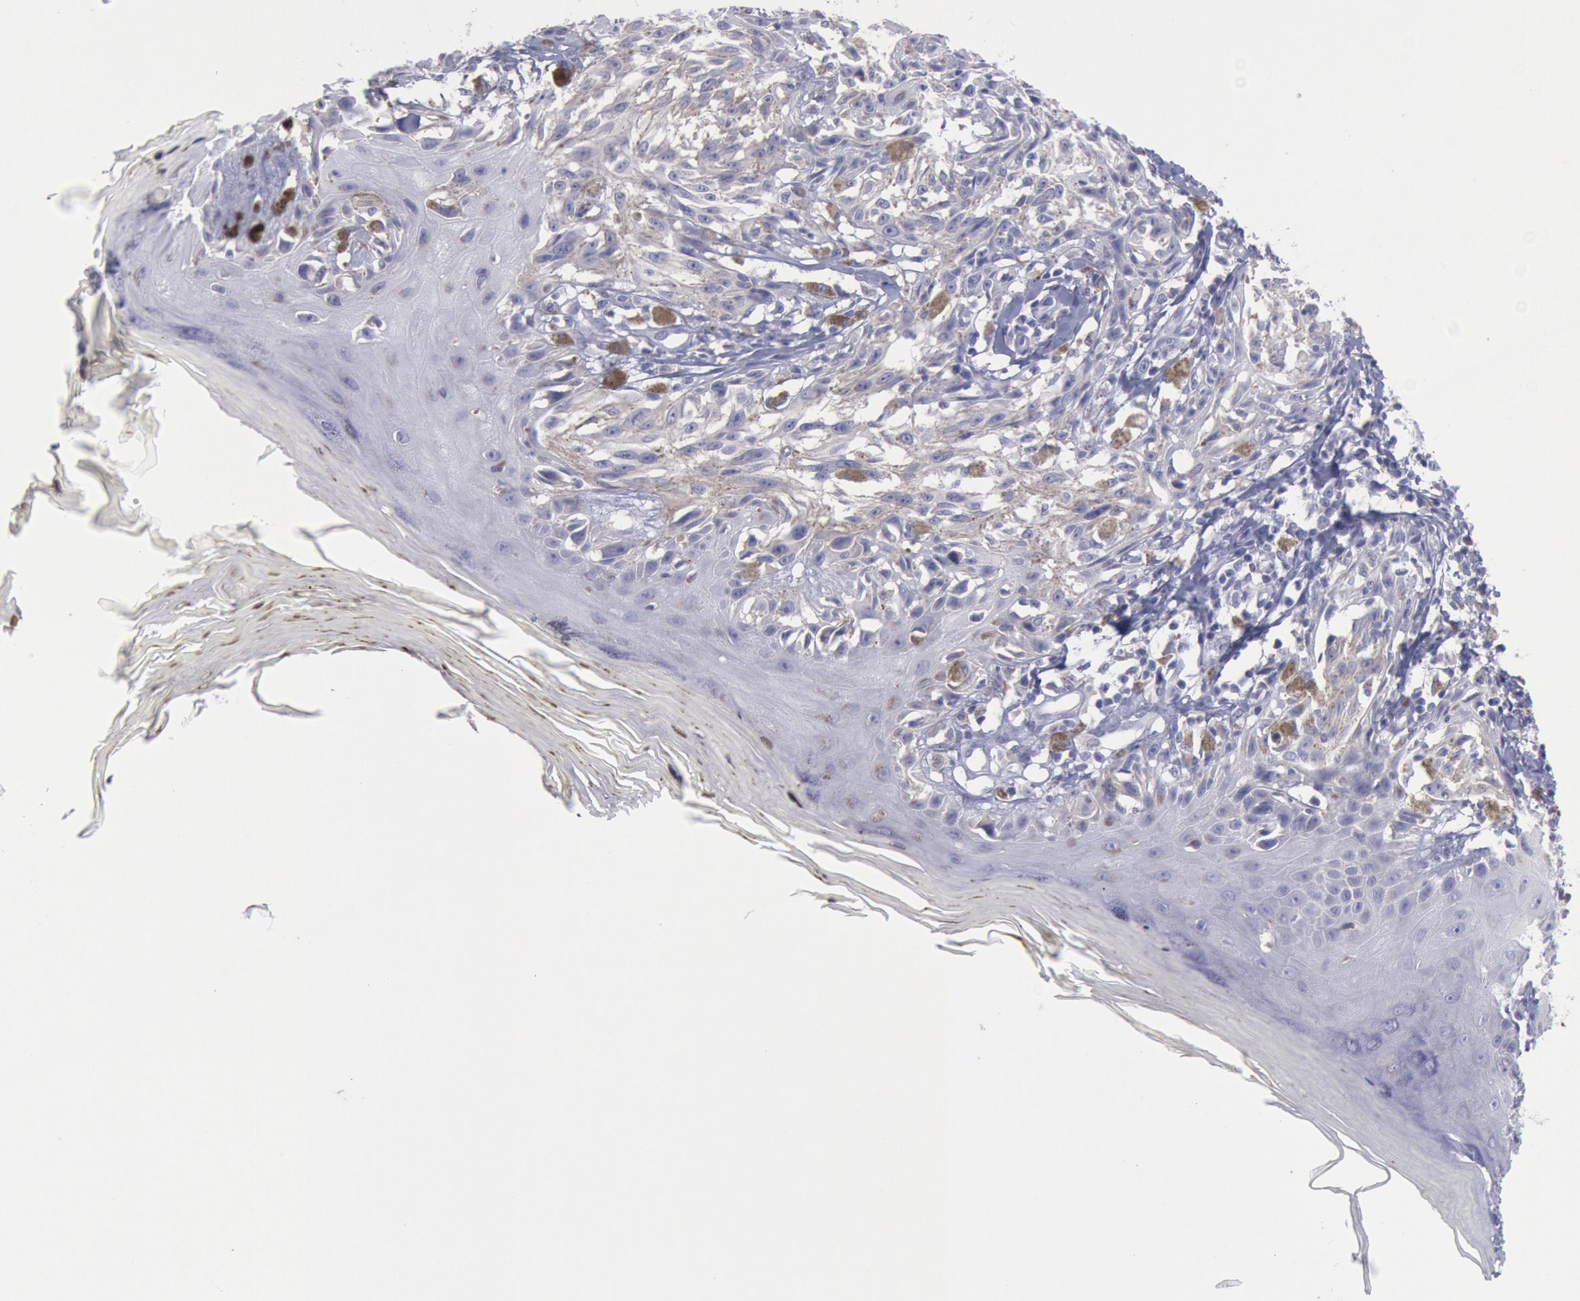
{"staining": {"intensity": "negative", "quantity": "none", "location": "none"}, "tissue": "melanoma", "cell_type": "Tumor cells", "image_type": "cancer", "snomed": [{"axis": "morphology", "description": "Malignant melanoma, NOS"}, {"axis": "topography", "description": "Skin"}], "caption": "A micrograph of human malignant melanoma is negative for staining in tumor cells.", "gene": "MYH7", "patient": {"sex": "female", "age": 77}}